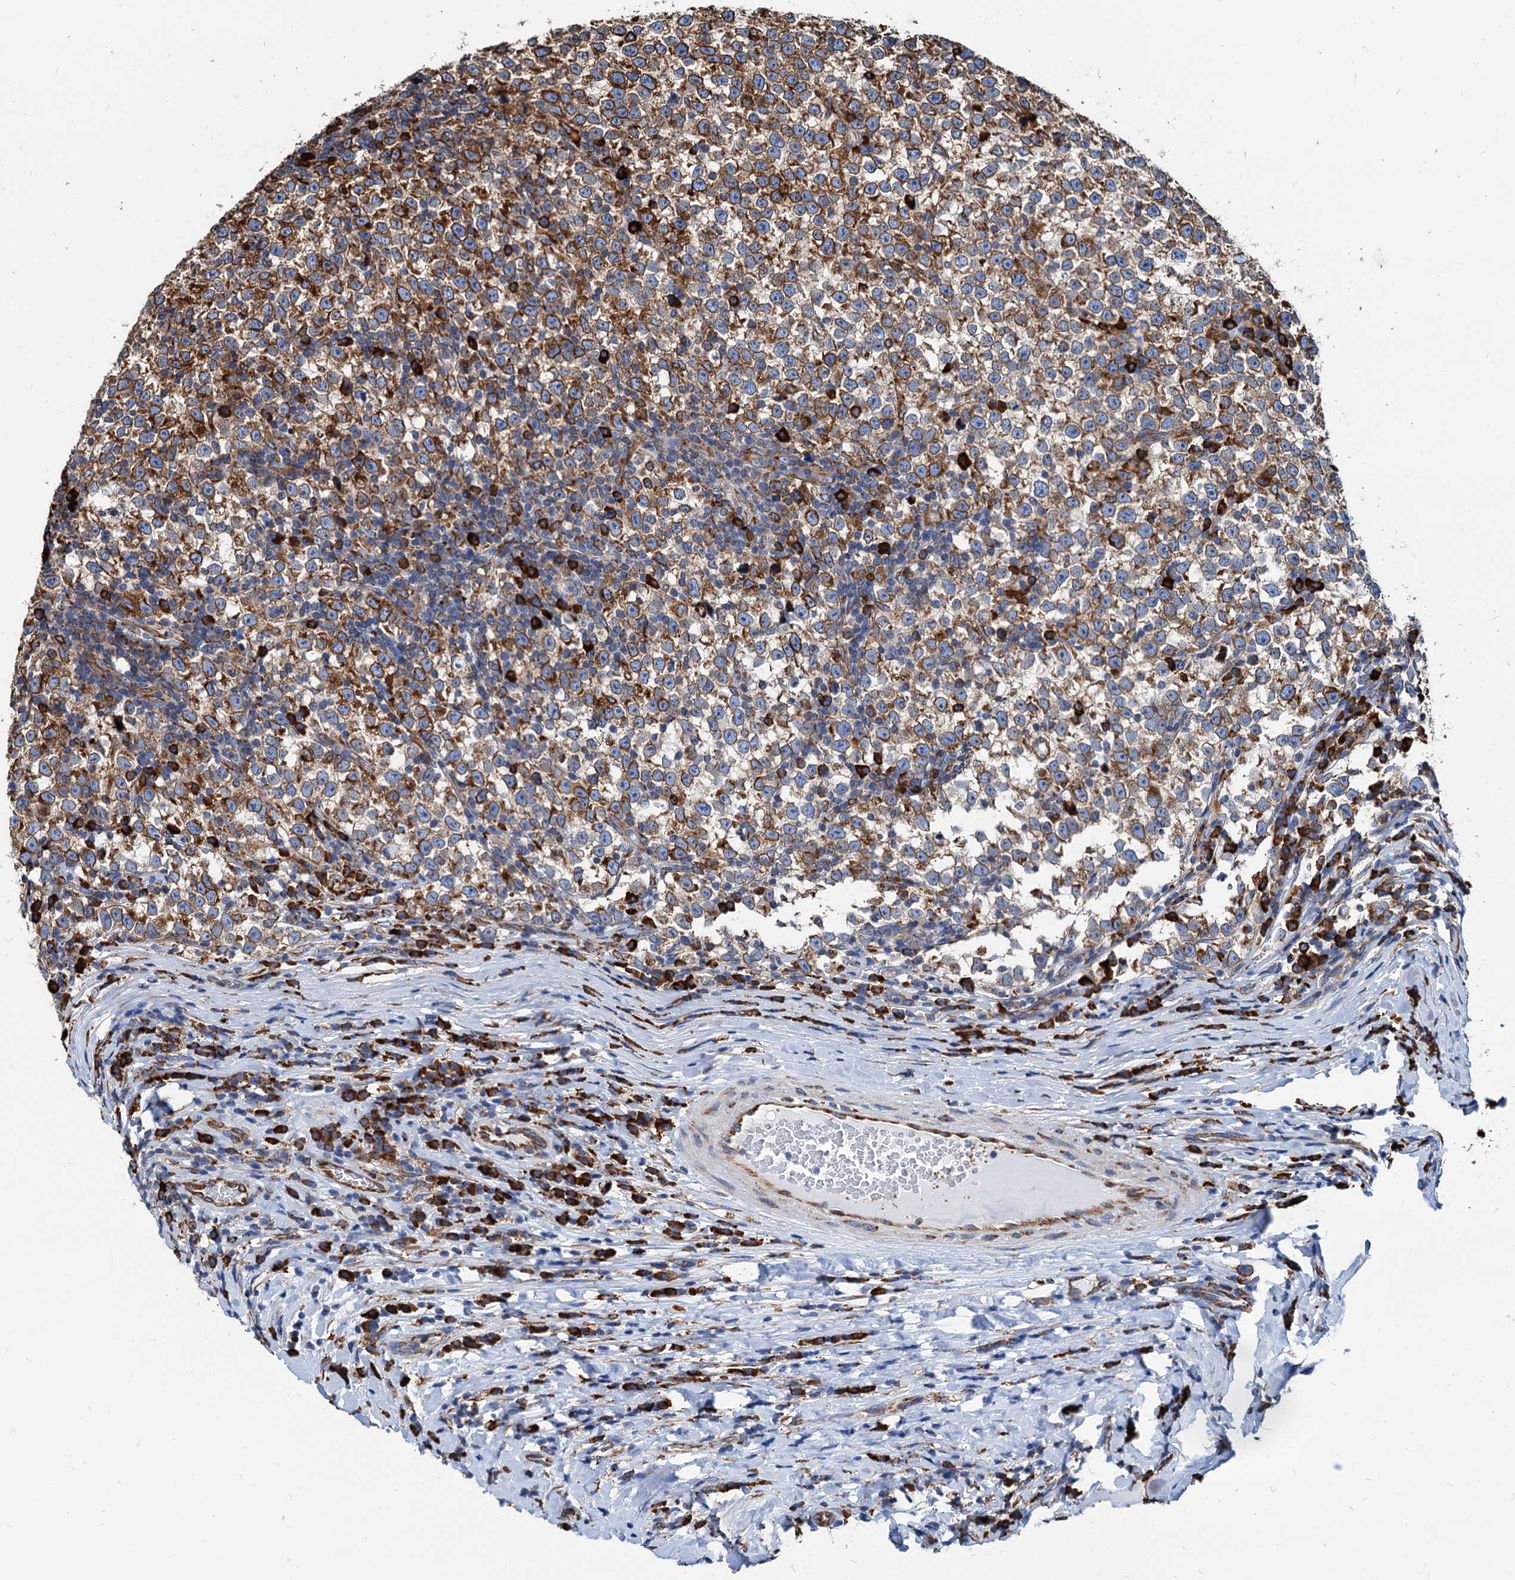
{"staining": {"intensity": "strong", "quantity": ">75%", "location": "cytoplasmic/membranous"}, "tissue": "testis cancer", "cell_type": "Tumor cells", "image_type": "cancer", "snomed": [{"axis": "morphology", "description": "Normal tissue, NOS"}, {"axis": "morphology", "description": "Seminoma, NOS"}, {"axis": "topography", "description": "Testis"}], "caption": "High-magnification brightfield microscopy of seminoma (testis) stained with DAB (3,3'-diaminobenzidine) (brown) and counterstained with hematoxylin (blue). tumor cells exhibit strong cytoplasmic/membranous staining is appreciated in approximately>75% of cells.", "gene": "HSPA5", "patient": {"sex": "male", "age": 43}}